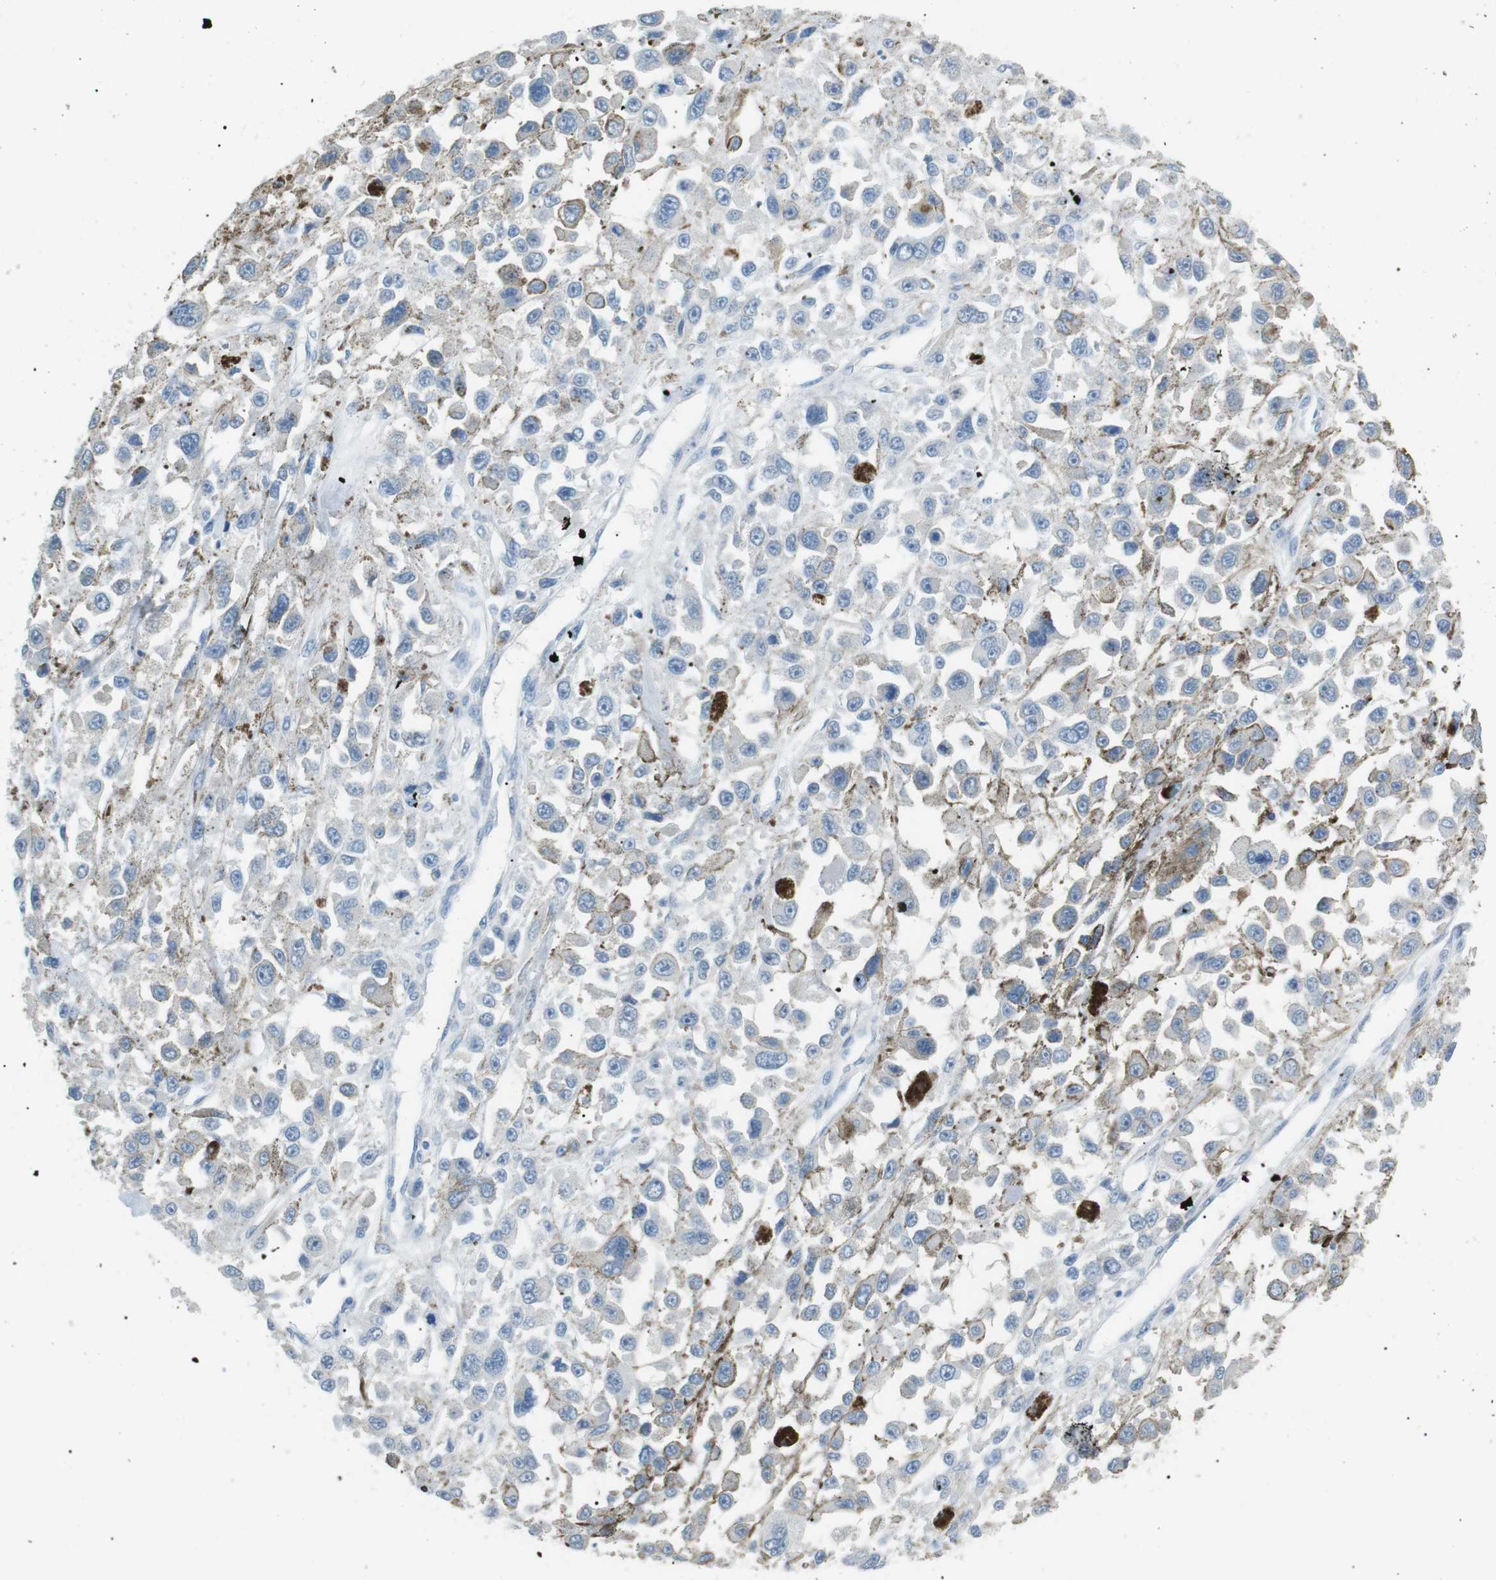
{"staining": {"intensity": "negative", "quantity": "none", "location": "none"}, "tissue": "melanoma", "cell_type": "Tumor cells", "image_type": "cancer", "snomed": [{"axis": "morphology", "description": "Malignant melanoma, Metastatic site"}, {"axis": "topography", "description": "Lymph node"}], "caption": "Human melanoma stained for a protein using immunohistochemistry (IHC) shows no expression in tumor cells.", "gene": "CDH26", "patient": {"sex": "male", "age": 59}}